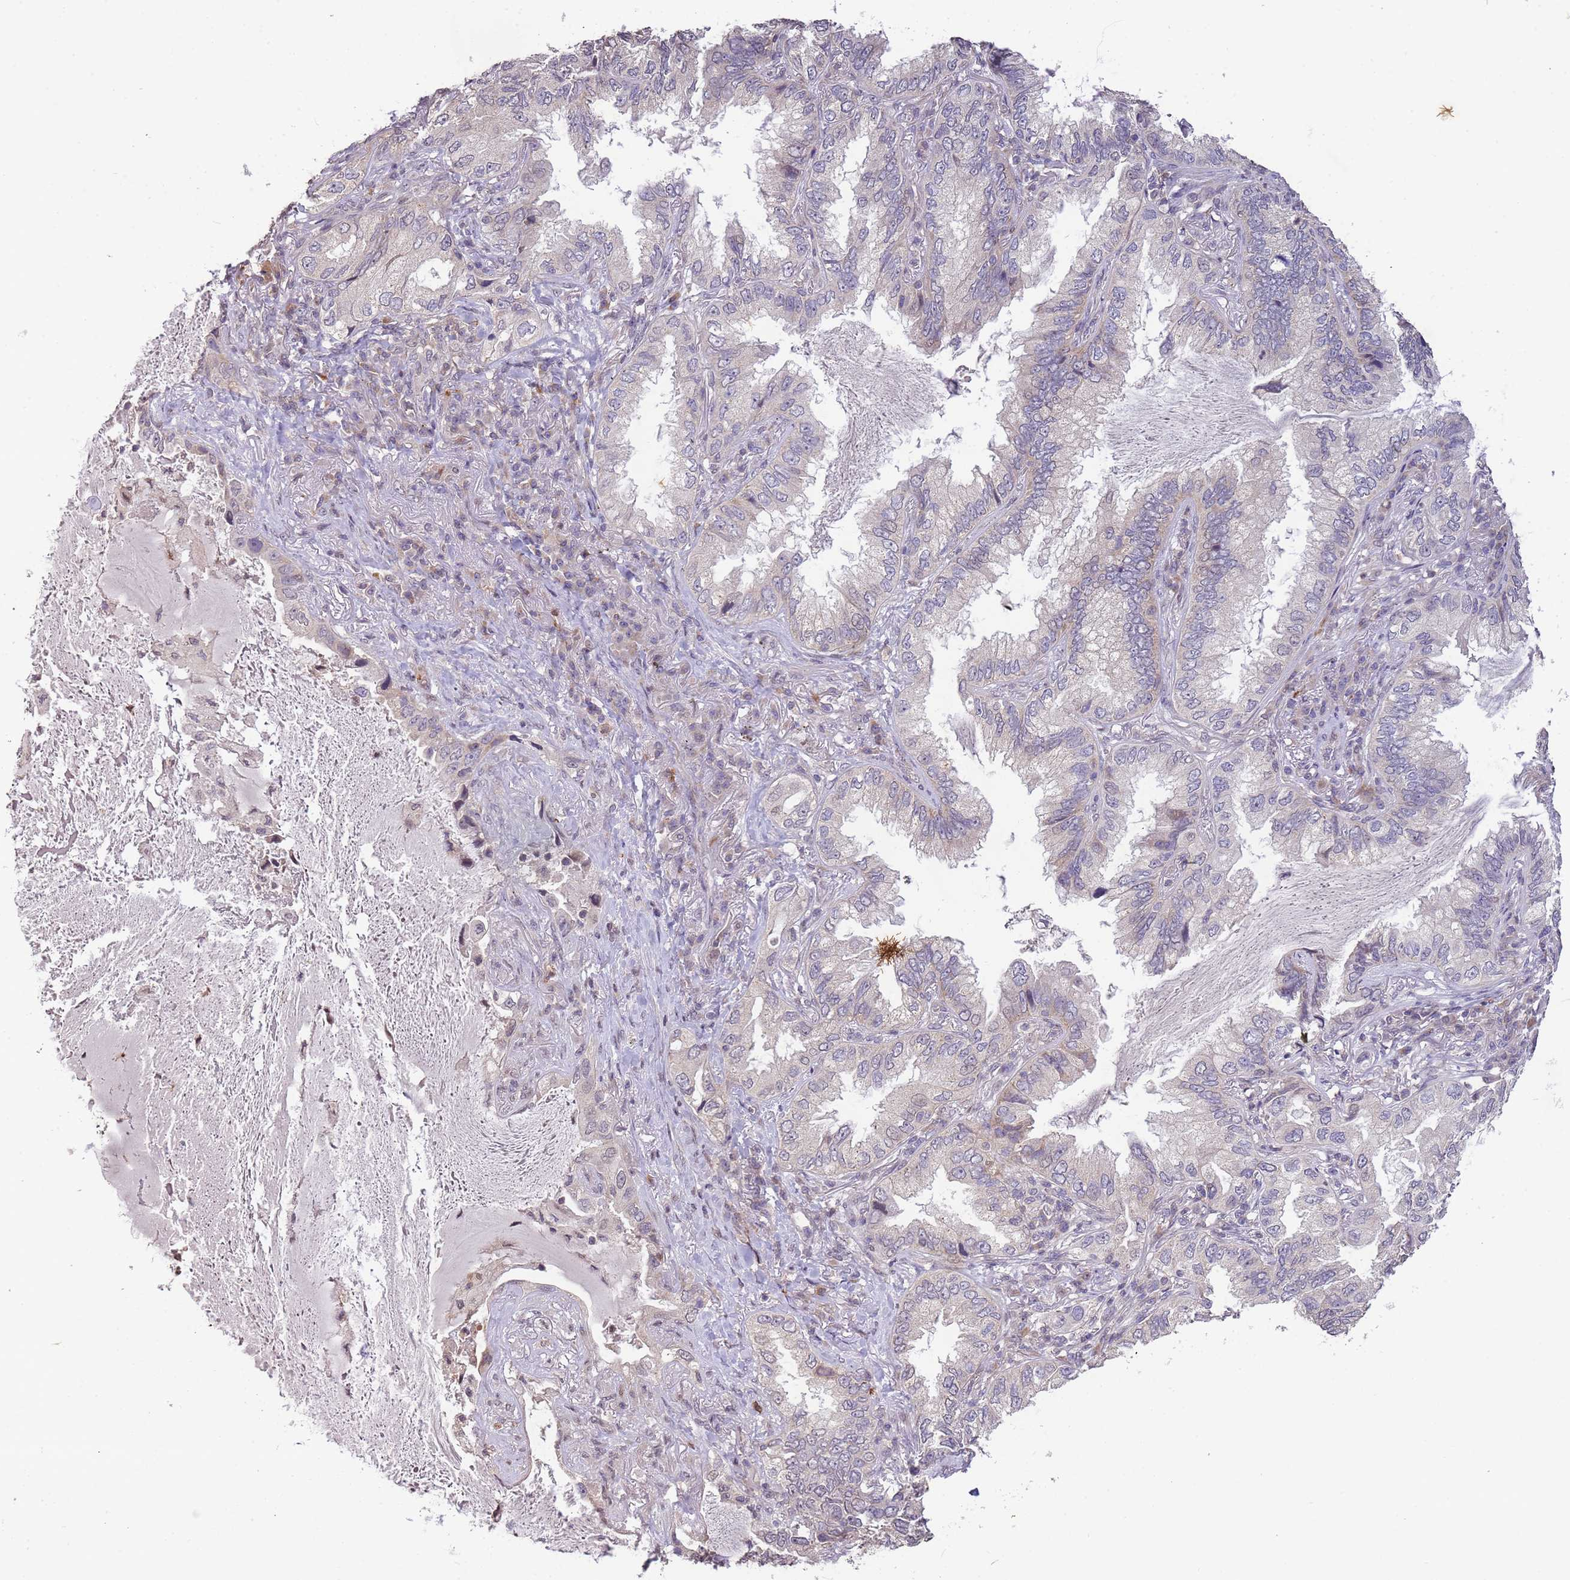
{"staining": {"intensity": "negative", "quantity": "none", "location": "none"}, "tissue": "lung cancer", "cell_type": "Tumor cells", "image_type": "cancer", "snomed": [{"axis": "morphology", "description": "Adenocarcinoma, NOS"}, {"axis": "topography", "description": "Lung"}], "caption": "This is a image of immunohistochemistry (IHC) staining of adenocarcinoma (lung), which shows no expression in tumor cells.", "gene": "SLC16A4", "patient": {"sex": "female", "age": 69}}